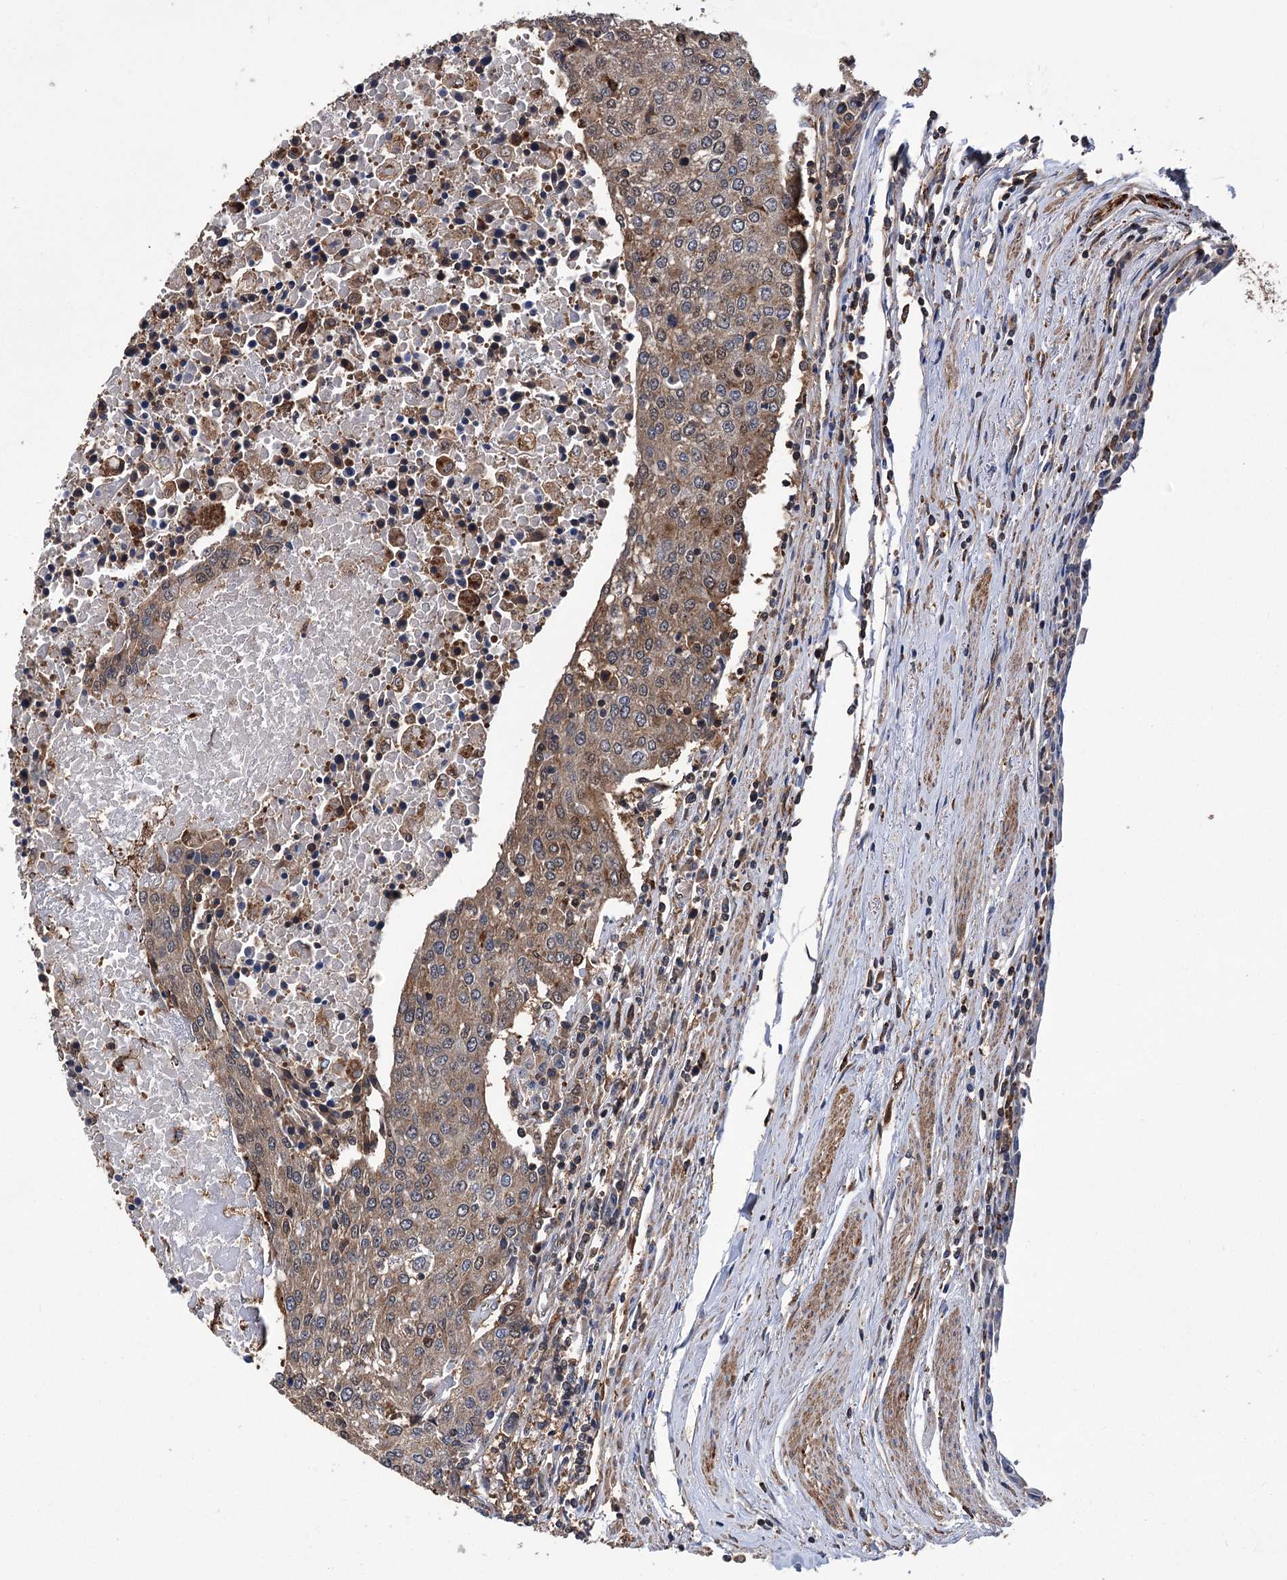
{"staining": {"intensity": "weak", "quantity": "<25%", "location": "cytoplasmic/membranous"}, "tissue": "urothelial cancer", "cell_type": "Tumor cells", "image_type": "cancer", "snomed": [{"axis": "morphology", "description": "Urothelial carcinoma, High grade"}, {"axis": "topography", "description": "Urinary bladder"}], "caption": "Urothelial cancer was stained to show a protein in brown. There is no significant expression in tumor cells.", "gene": "DPP3", "patient": {"sex": "female", "age": 85}}